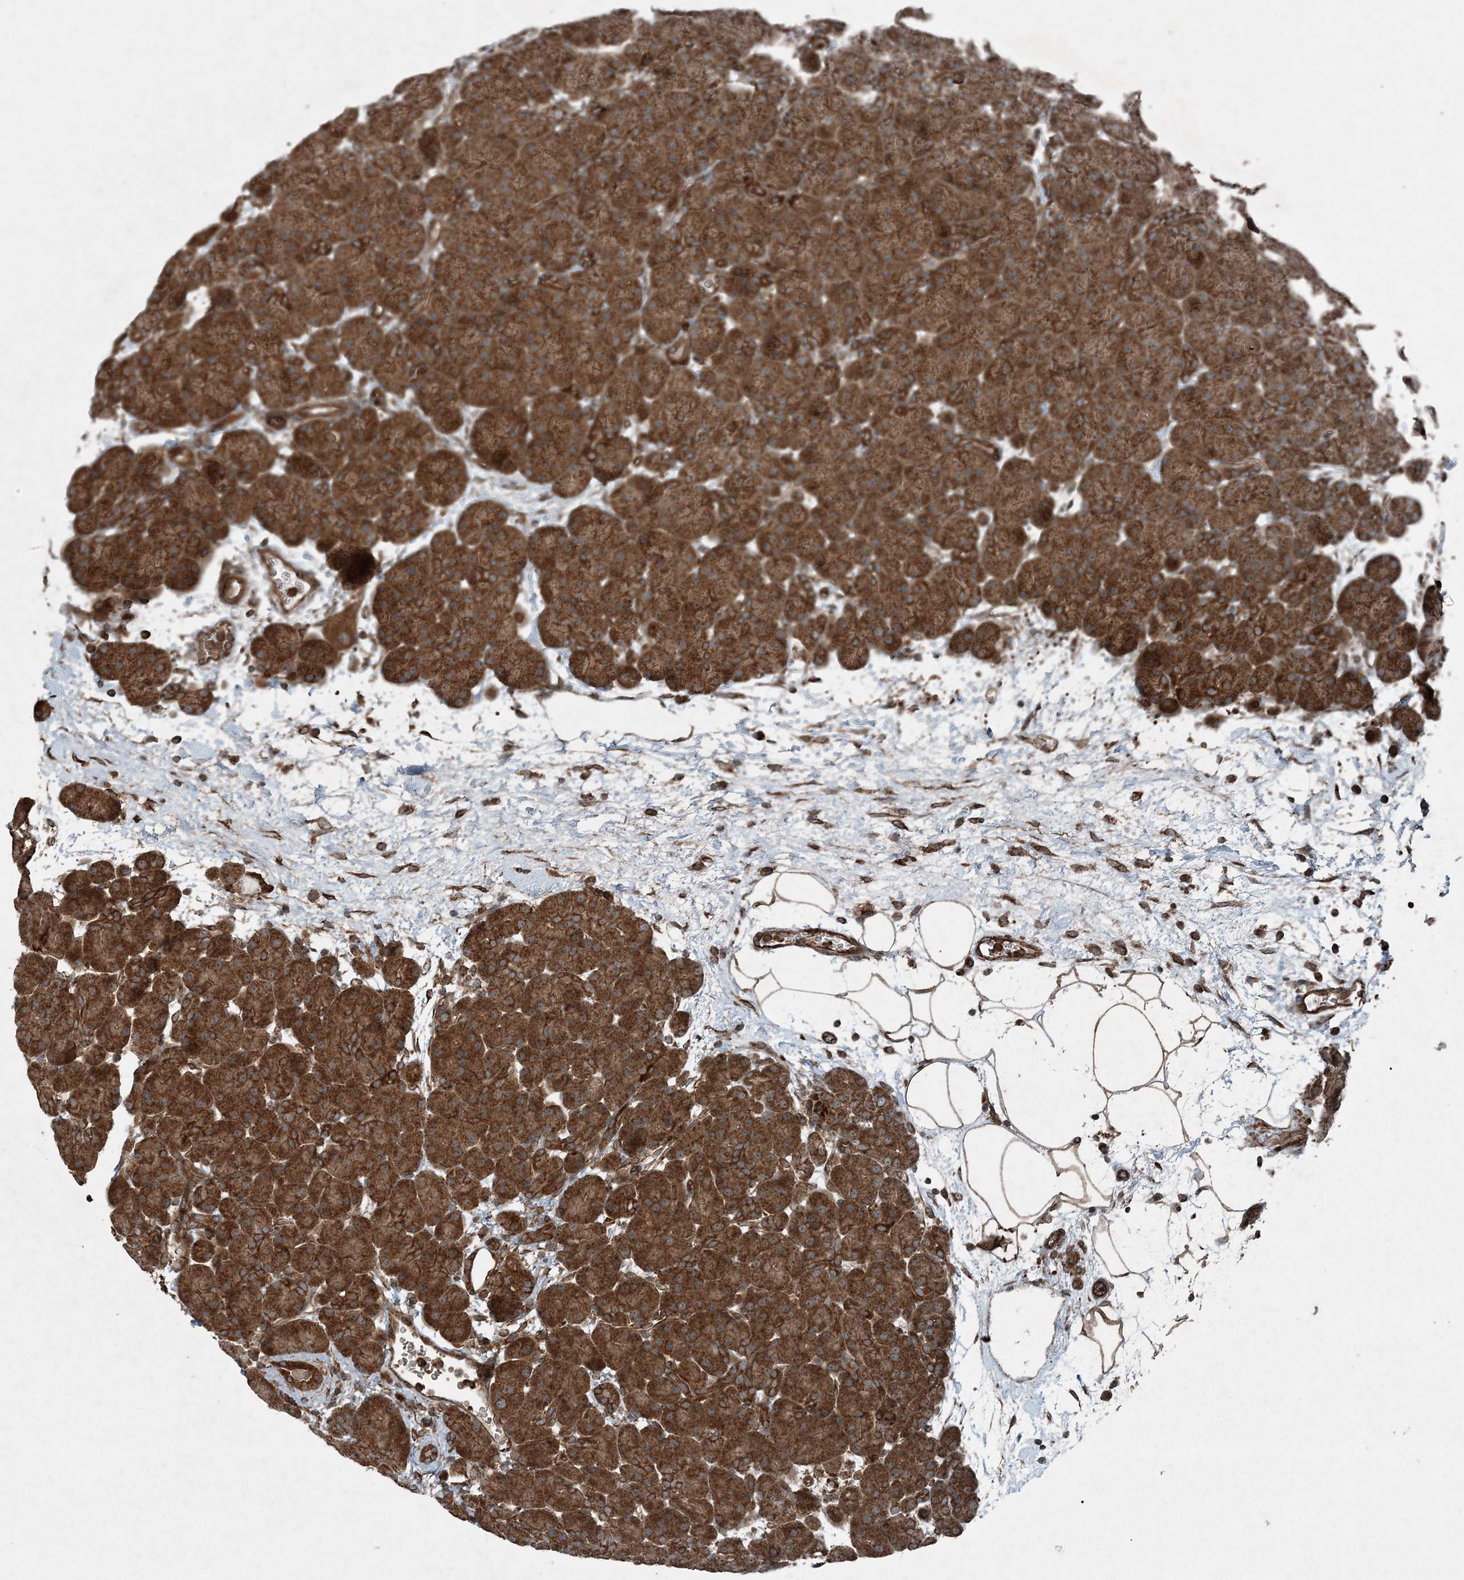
{"staining": {"intensity": "strong", "quantity": ">75%", "location": "cytoplasmic/membranous"}, "tissue": "pancreas", "cell_type": "Exocrine glandular cells", "image_type": "normal", "snomed": [{"axis": "morphology", "description": "Normal tissue, NOS"}, {"axis": "topography", "description": "Pancreas"}], "caption": "IHC micrograph of benign human pancreas stained for a protein (brown), which demonstrates high levels of strong cytoplasmic/membranous positivity in approximately >75% of exocrine glandular cells.", "gene": "COPS7B", "patient": {"sex": "male", "age": 66}}